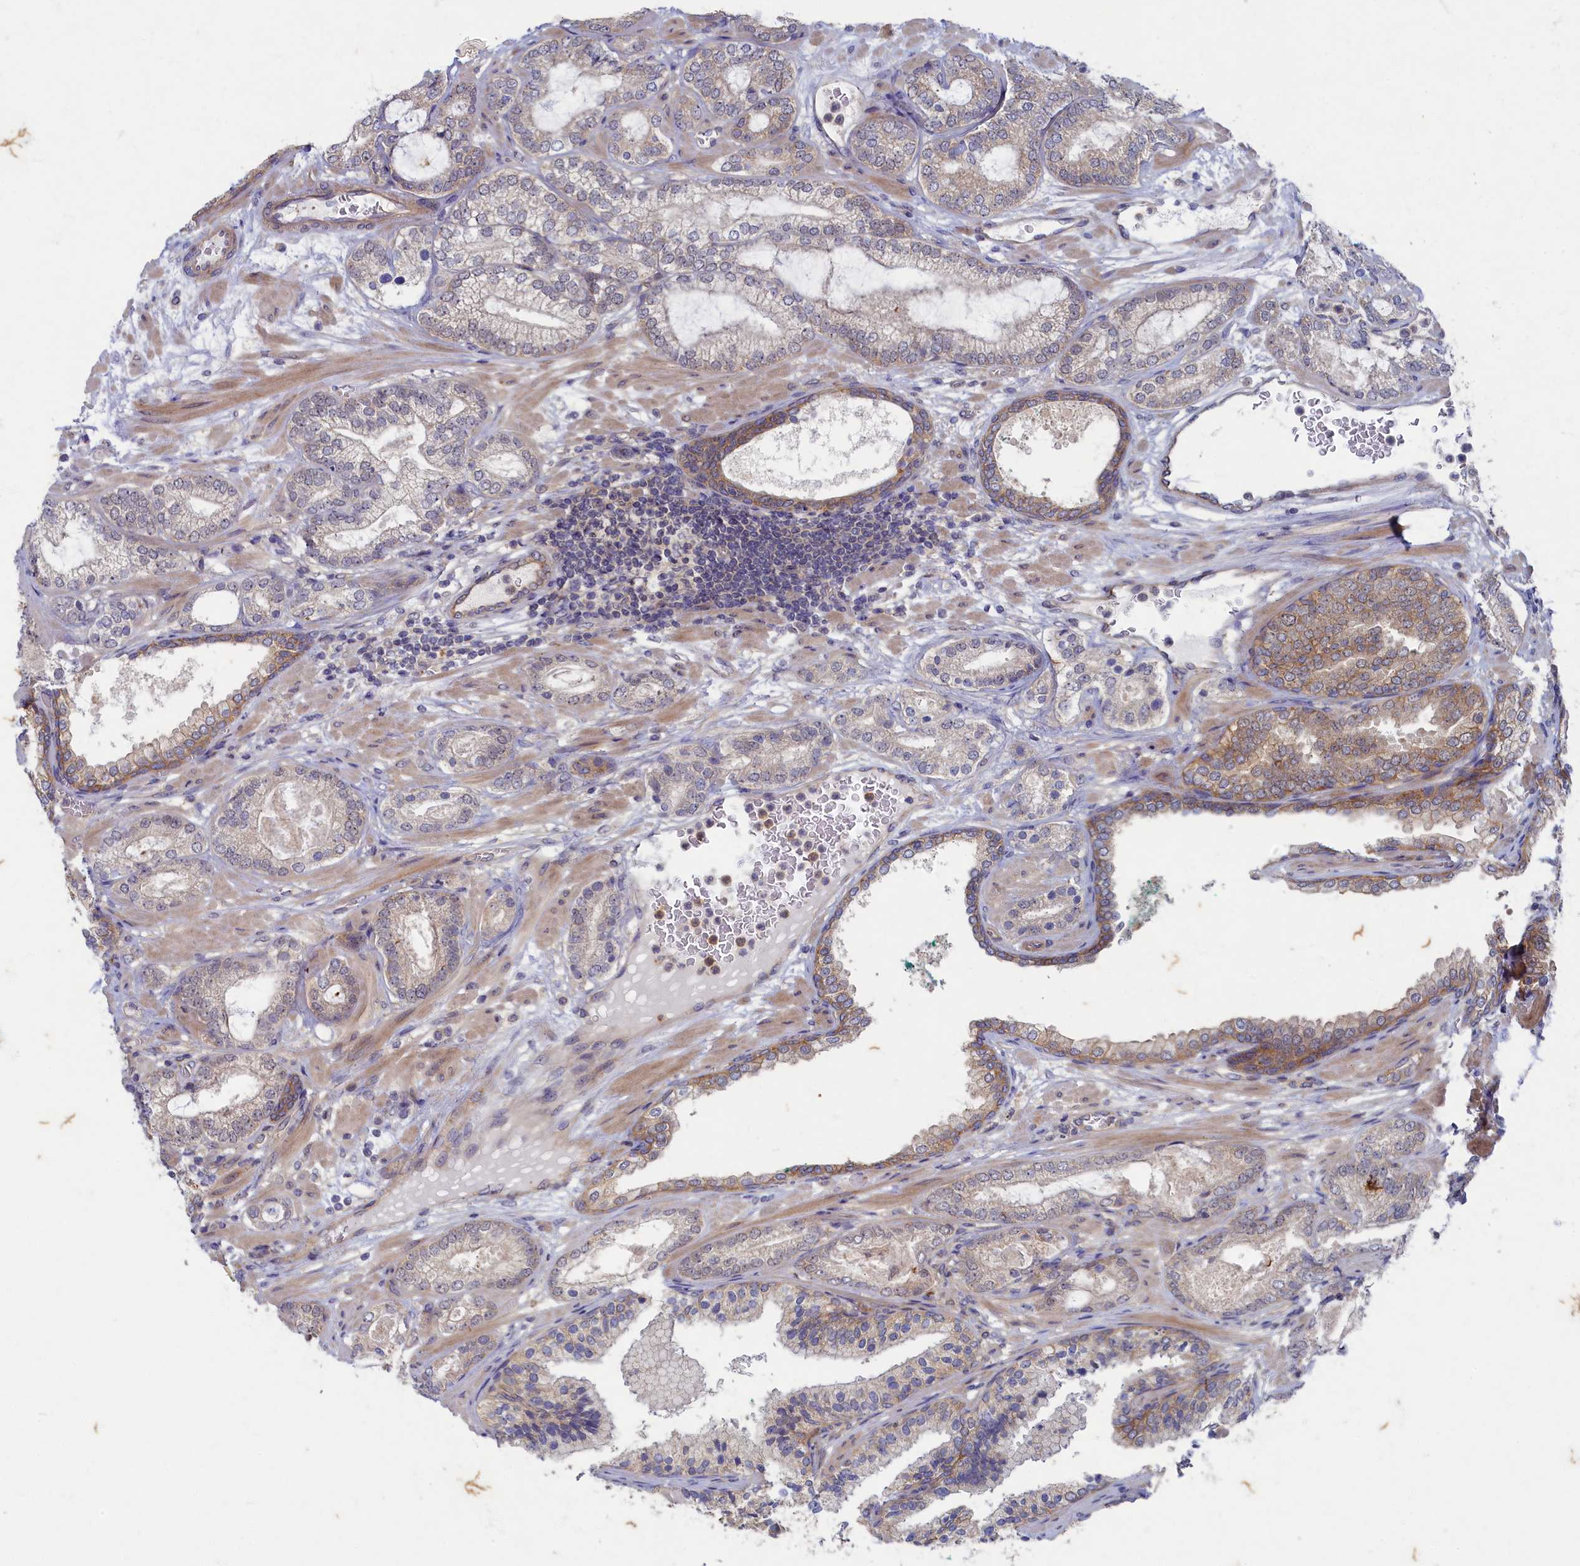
{"staining": {"intensity": "negative", "quantity": "none", "location": "none"}, "tissue": "prostate cancer", "cell_type": "Tumor cells", "image_type": "cancer", "snomed": [{"axis": "morphology", "description": "Adenocarcinoma, High grade"}, {"axis": "topography", "description": "Prostate"}], "caption": "The immunohistochemistry micrograph has no significant expression in tumor cells of prostate adenocarcinoma (high-grade) tissue.", "gene": "WDR59", "patient": {"sex": "male", "age": 60}}